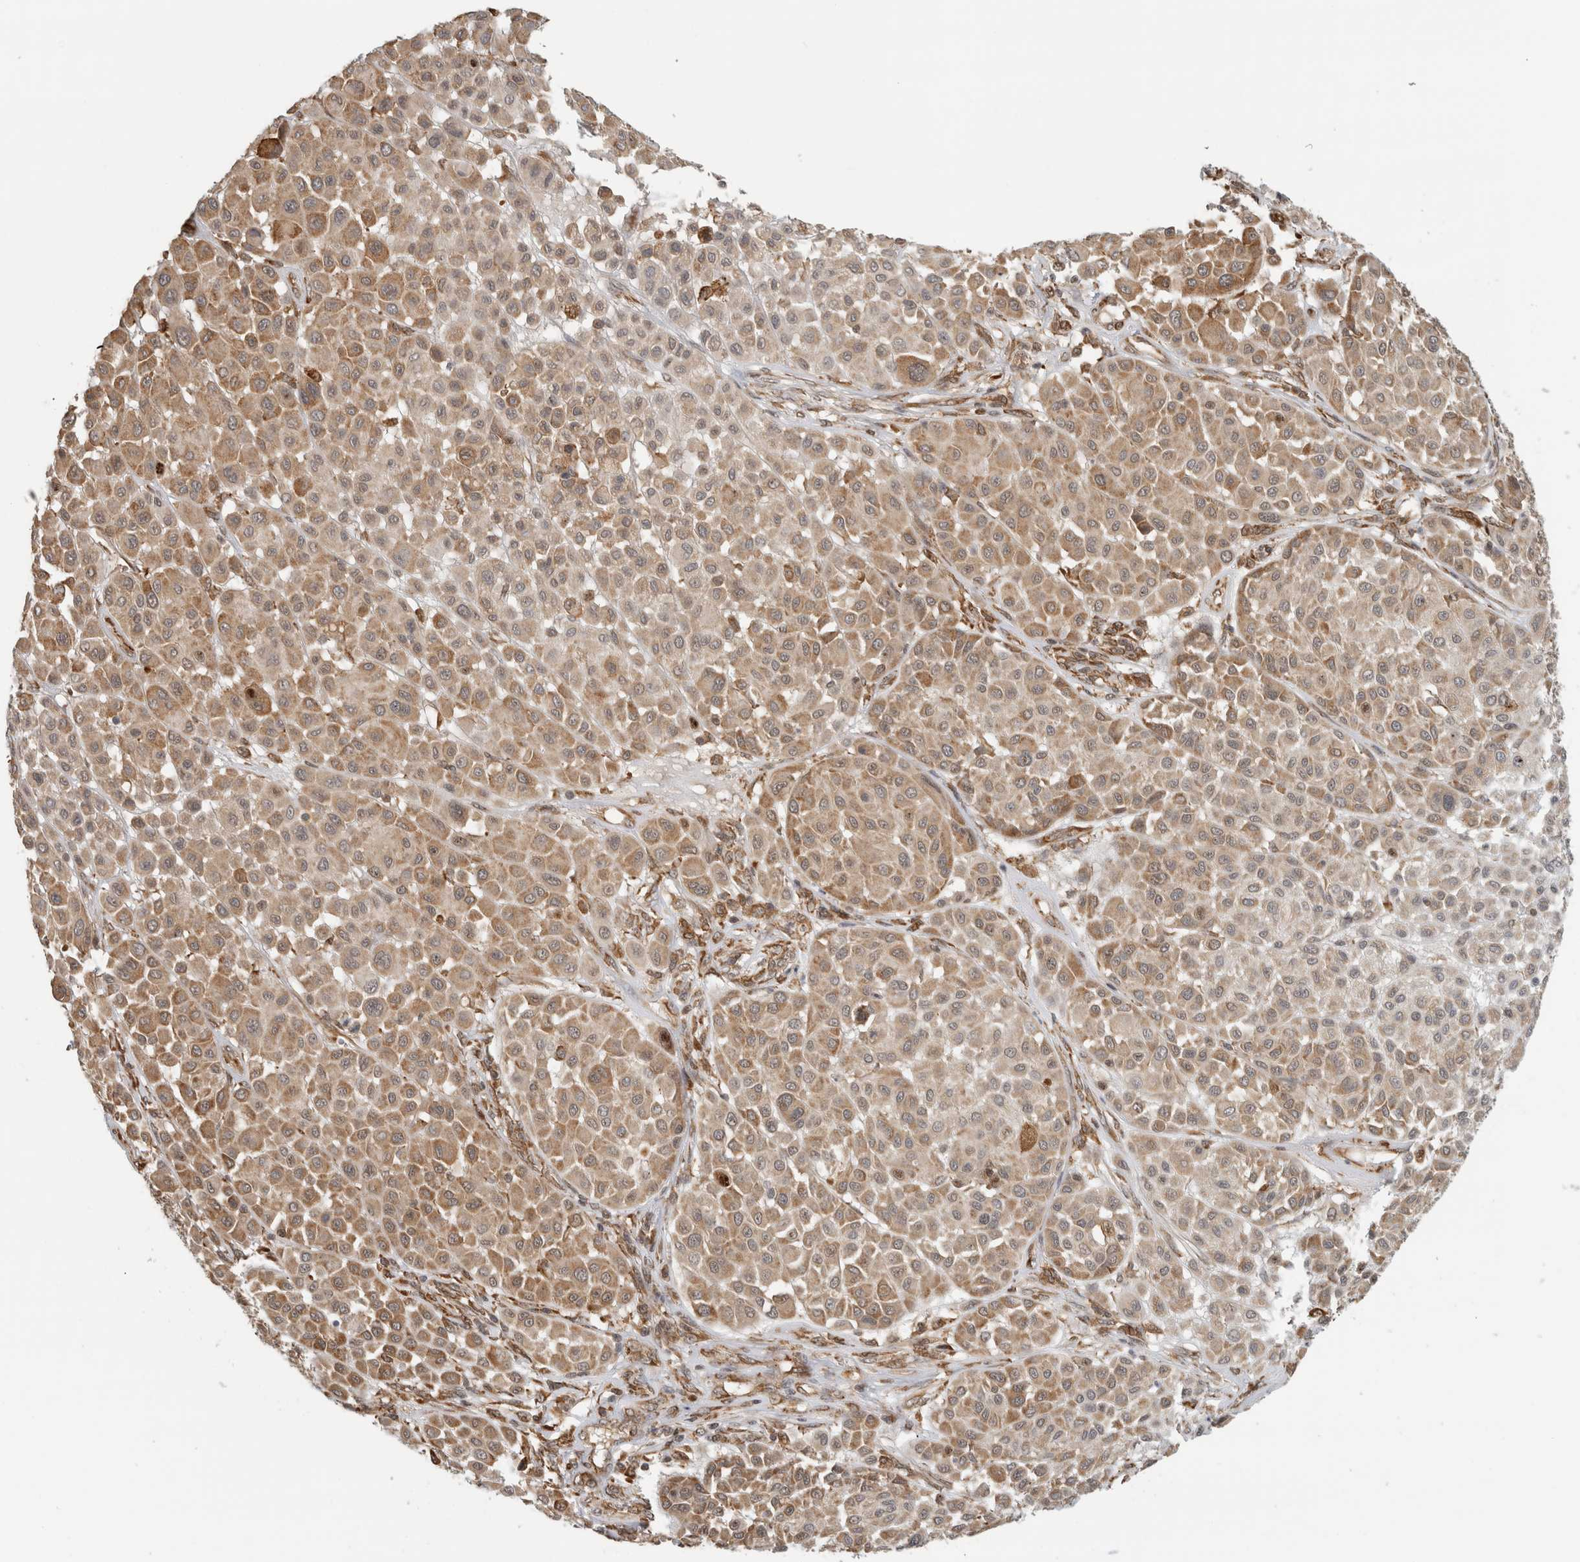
{"staining": {"intensity": "moderate", "quantity": ">75%", "location": "cytoplasmic/membranous"}, "tissue": "melanoma", "cell_type": "Tumor cells", "image_type": "cancer", "snomed": [{"axis": "morphology", "description": "Malignant melanoma, Metastatic site"}, {"axis": "topography", "description": "Soft tissue"}], "caption": "High-magnification brightfield microscopy of malignant melanoma (metastatic site) stained with DAB (3,3'-diaminobenzidine) (brown) and counterstained with hematoxylin (blue). tumor cells exhibit moderate cytoplasmic/membranous positivity is appreciated in approximately>75% of cells.", "gene": "MS4A7", "patient": {"sex": "male", "age": 41}}